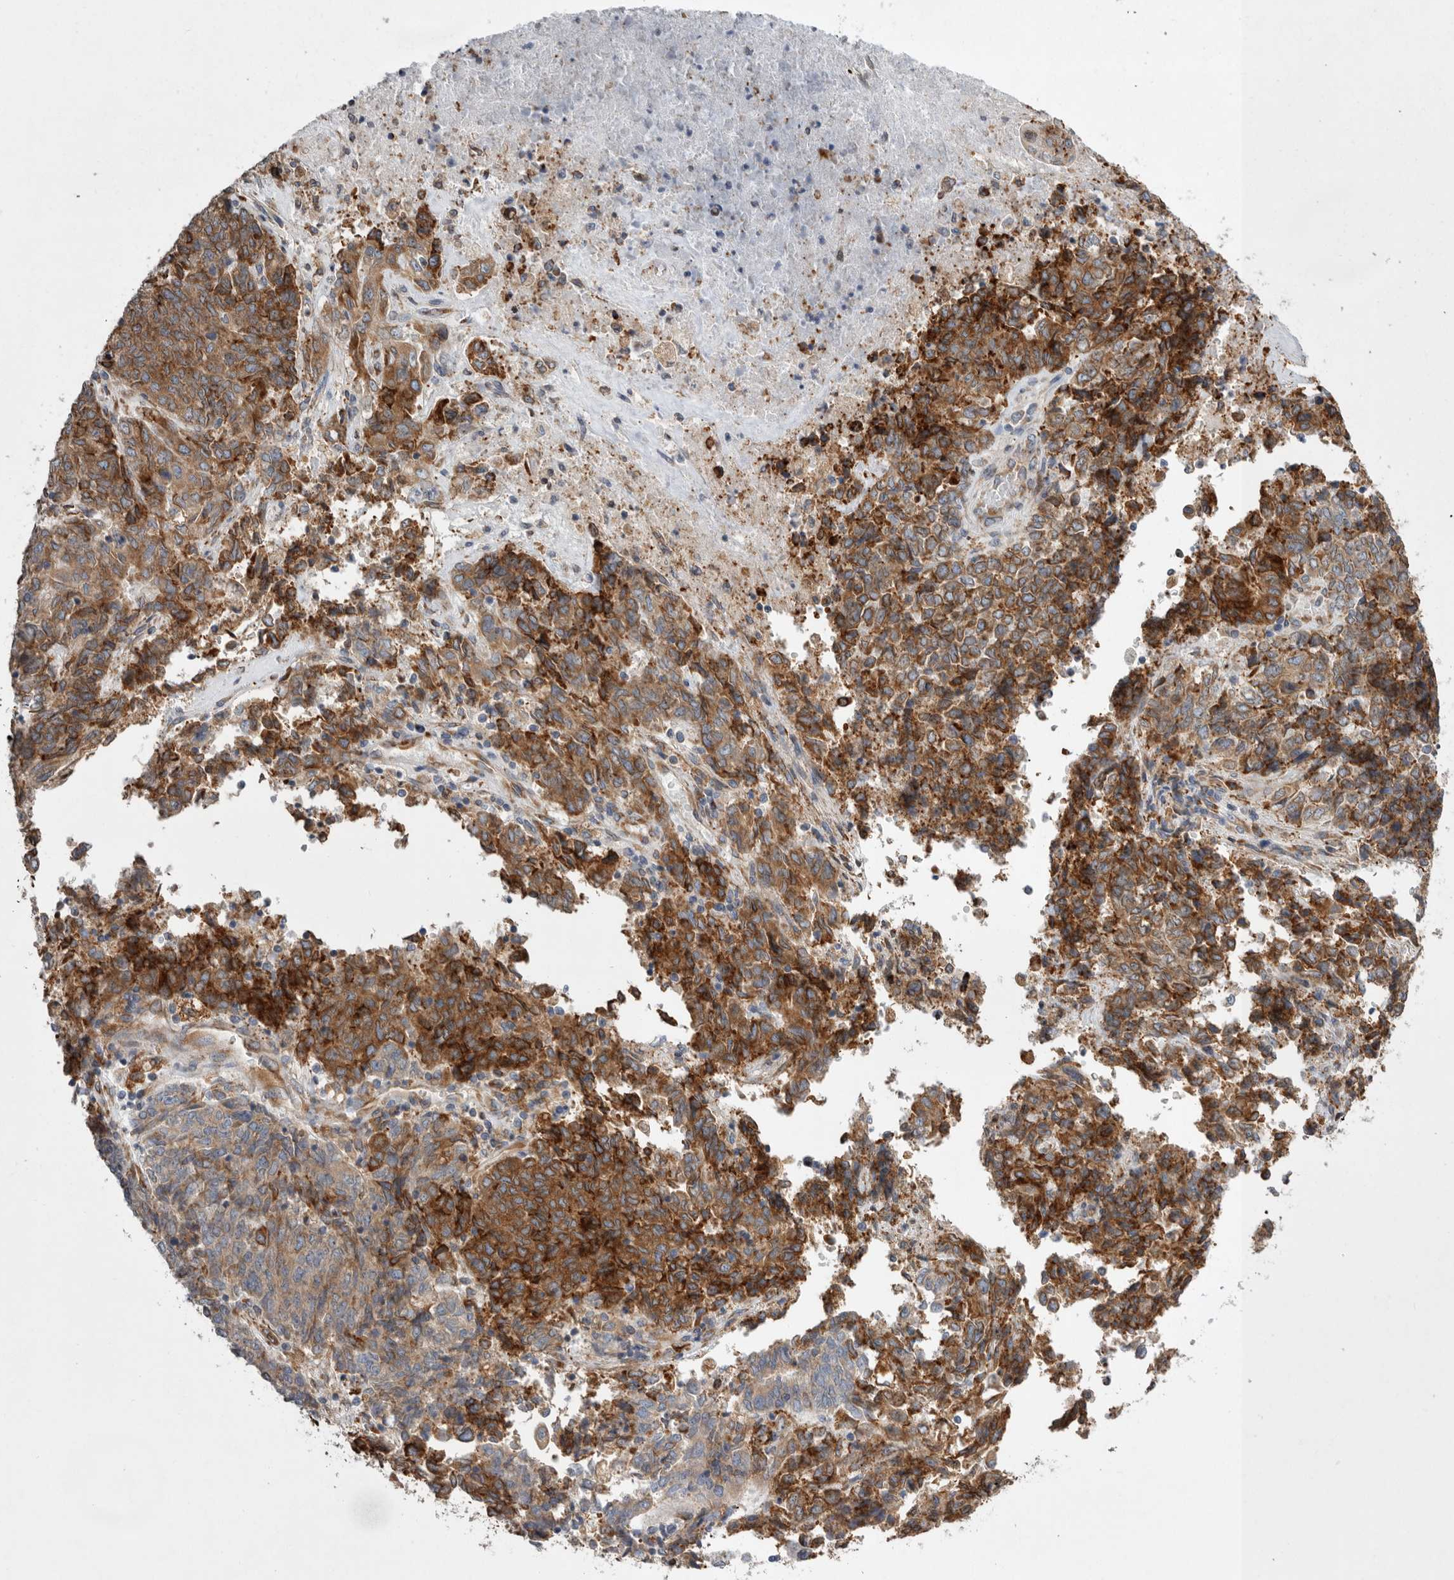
{"staining": {"intensity": "moderate", "quantity": ">75%", "location": "cytoplasmic/membranous"}, "tissue": "endometrial cancer", "cell_type": "Tumor cells", "image_type": "cancer", "snomed": [{"axis": "morphology", "description": "Adenocarcinoma, NOS"}, {"axis": "topography", "description": "Endometrium"}], "caption": "DAB immunohistochemical staining of endometrial cancer shows moderate cytoplasmic/membranous protein expression in about >75% of tumor cells. (brown staining indicates protein expression, while blue staining denotes nuclei).", "gene": "GANAB", "patient": {"sex": "female", "age": 80}}